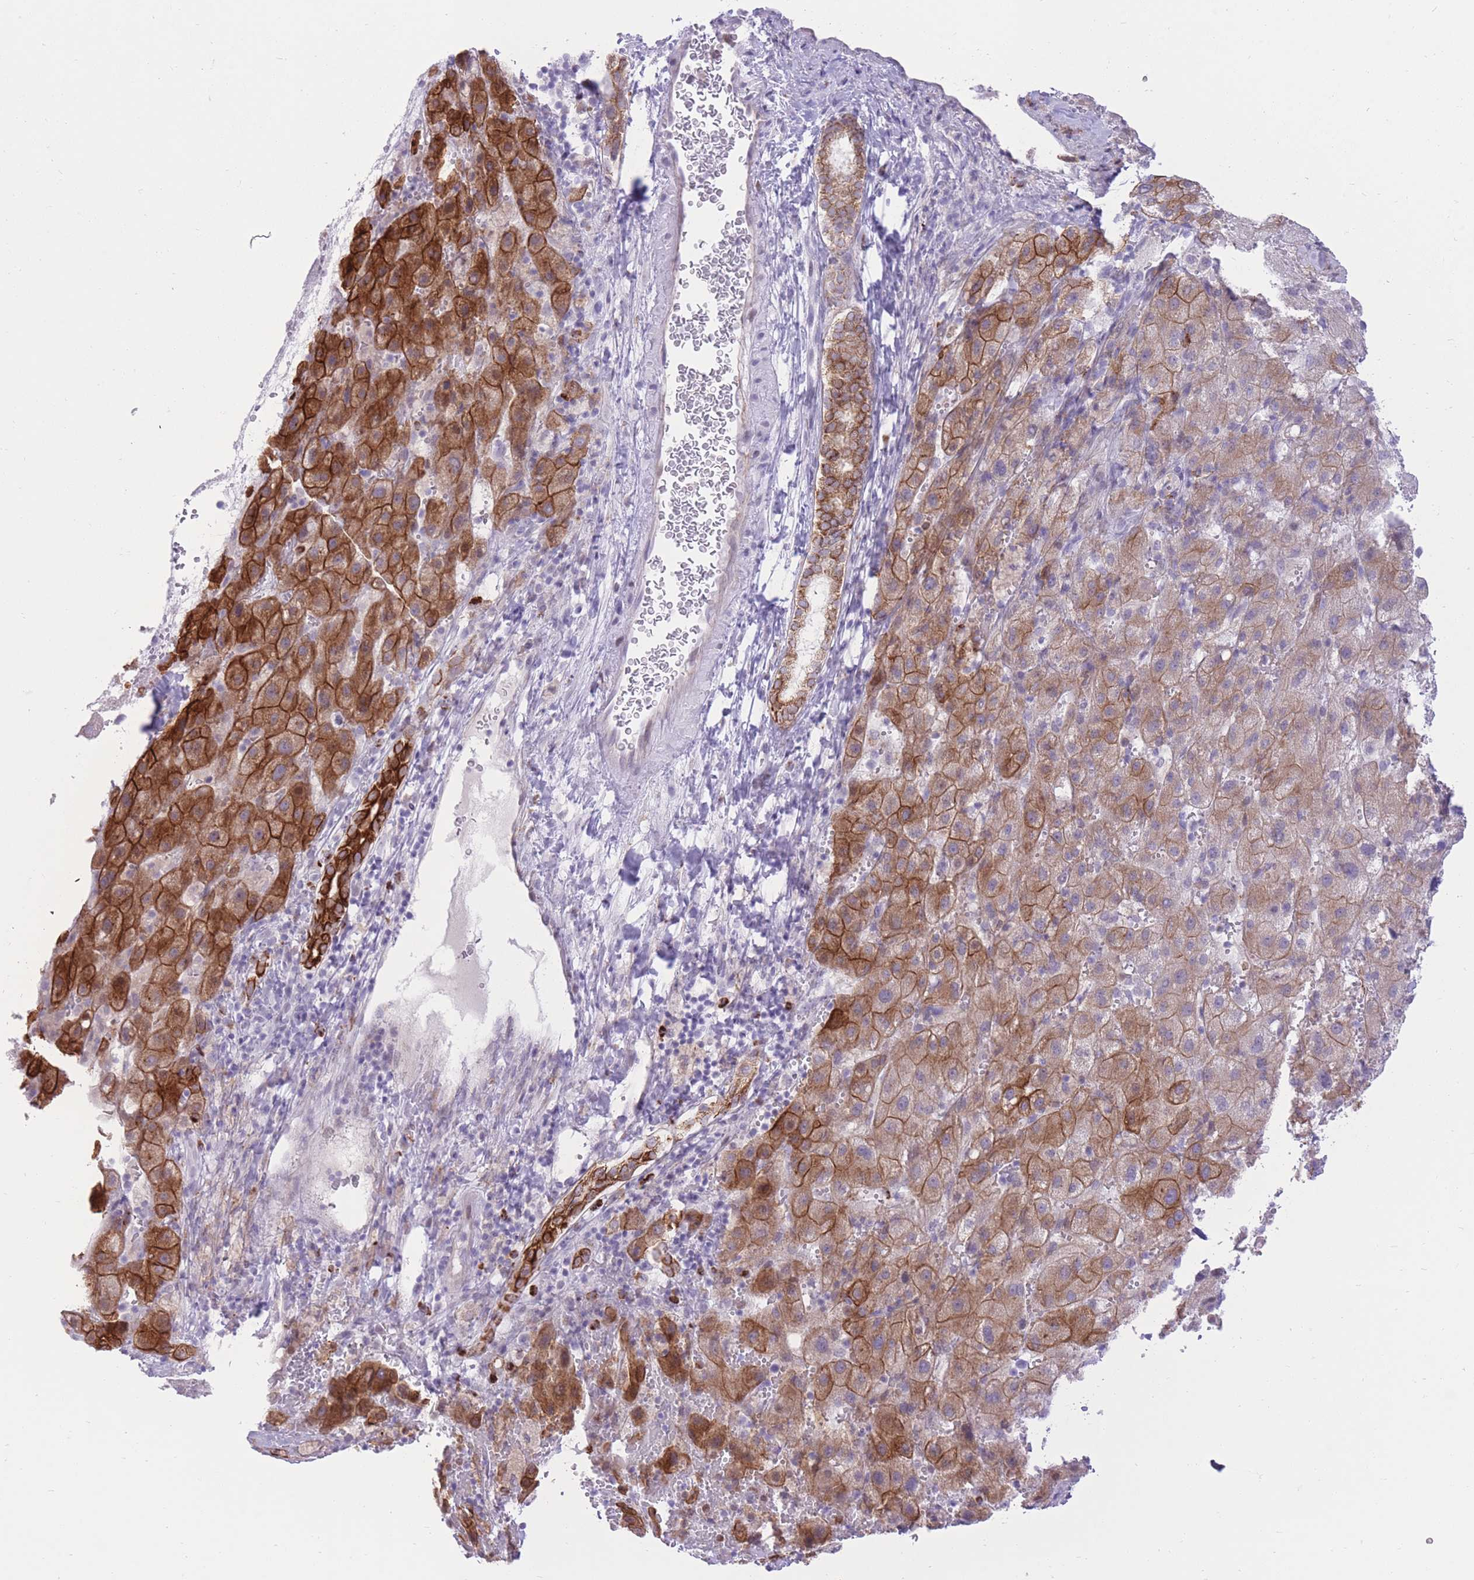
{"staining": {"intensity": "moderate", "quantity": ">75%", "location": "cytoplasmic/membranous"}, "tissue": "liver cancer", "cell_type": "Tumor cells", "image_type": "cancer", "snomed": [{"axis": "morphology", "description": "Carcinoma, Hepatocellular, NOS"}, {"axis": "topography", "description": "Liver"}], "caption": "A histopathology image showing moderate cytoplasmic/membranous expression in approximately >75% of tumor cells in liver hepatocellular carcinoma, as visualized by brown immunohistochemical staining.", "gene": "MEIS3", "patient": {"sex": "female", "age": 58}}